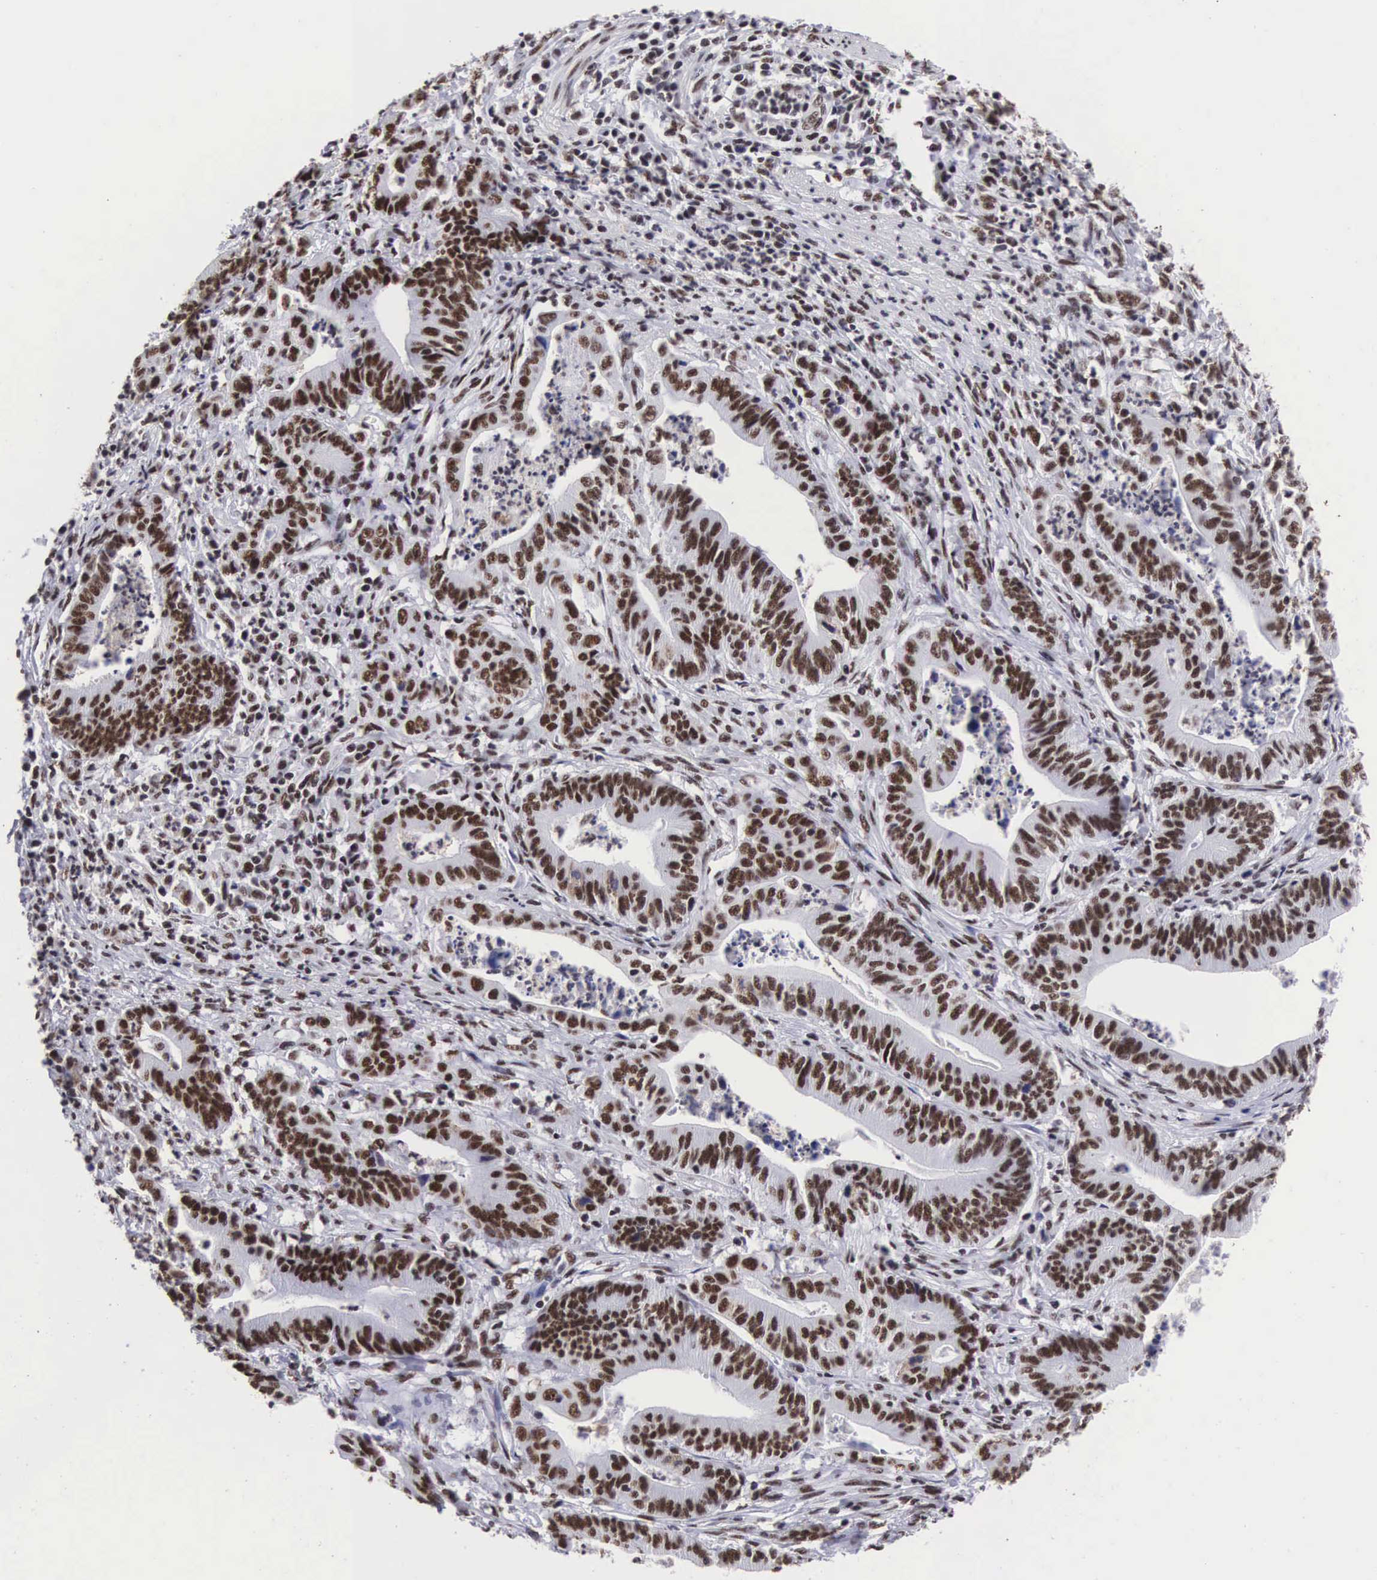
{"staining": {"intensity": "moderate", "quantity": ">75%", "location": "nuclear"}, "tissue": "stomach cancer", "cell_type": "Tumor cells", "image_type": "cancer", "snomed": [{"axis": "morphology", "description": "Adenocarcinoma, NOS"}, {"axis": "topography", "description": "Stomach, lower"}], "caption": "High-magnification brightfield microscopy of adenocarcinoma (stomach) stained with DAB (3,3'-diaminobenzidine) (brown) and counterstained with hematoxylin (blue). tumor cells exhibit moderate nuclear staining is present in approximately>75% of cells.", "gene": "SF3A1", "patient": {"sex": "female", "age": 86}}